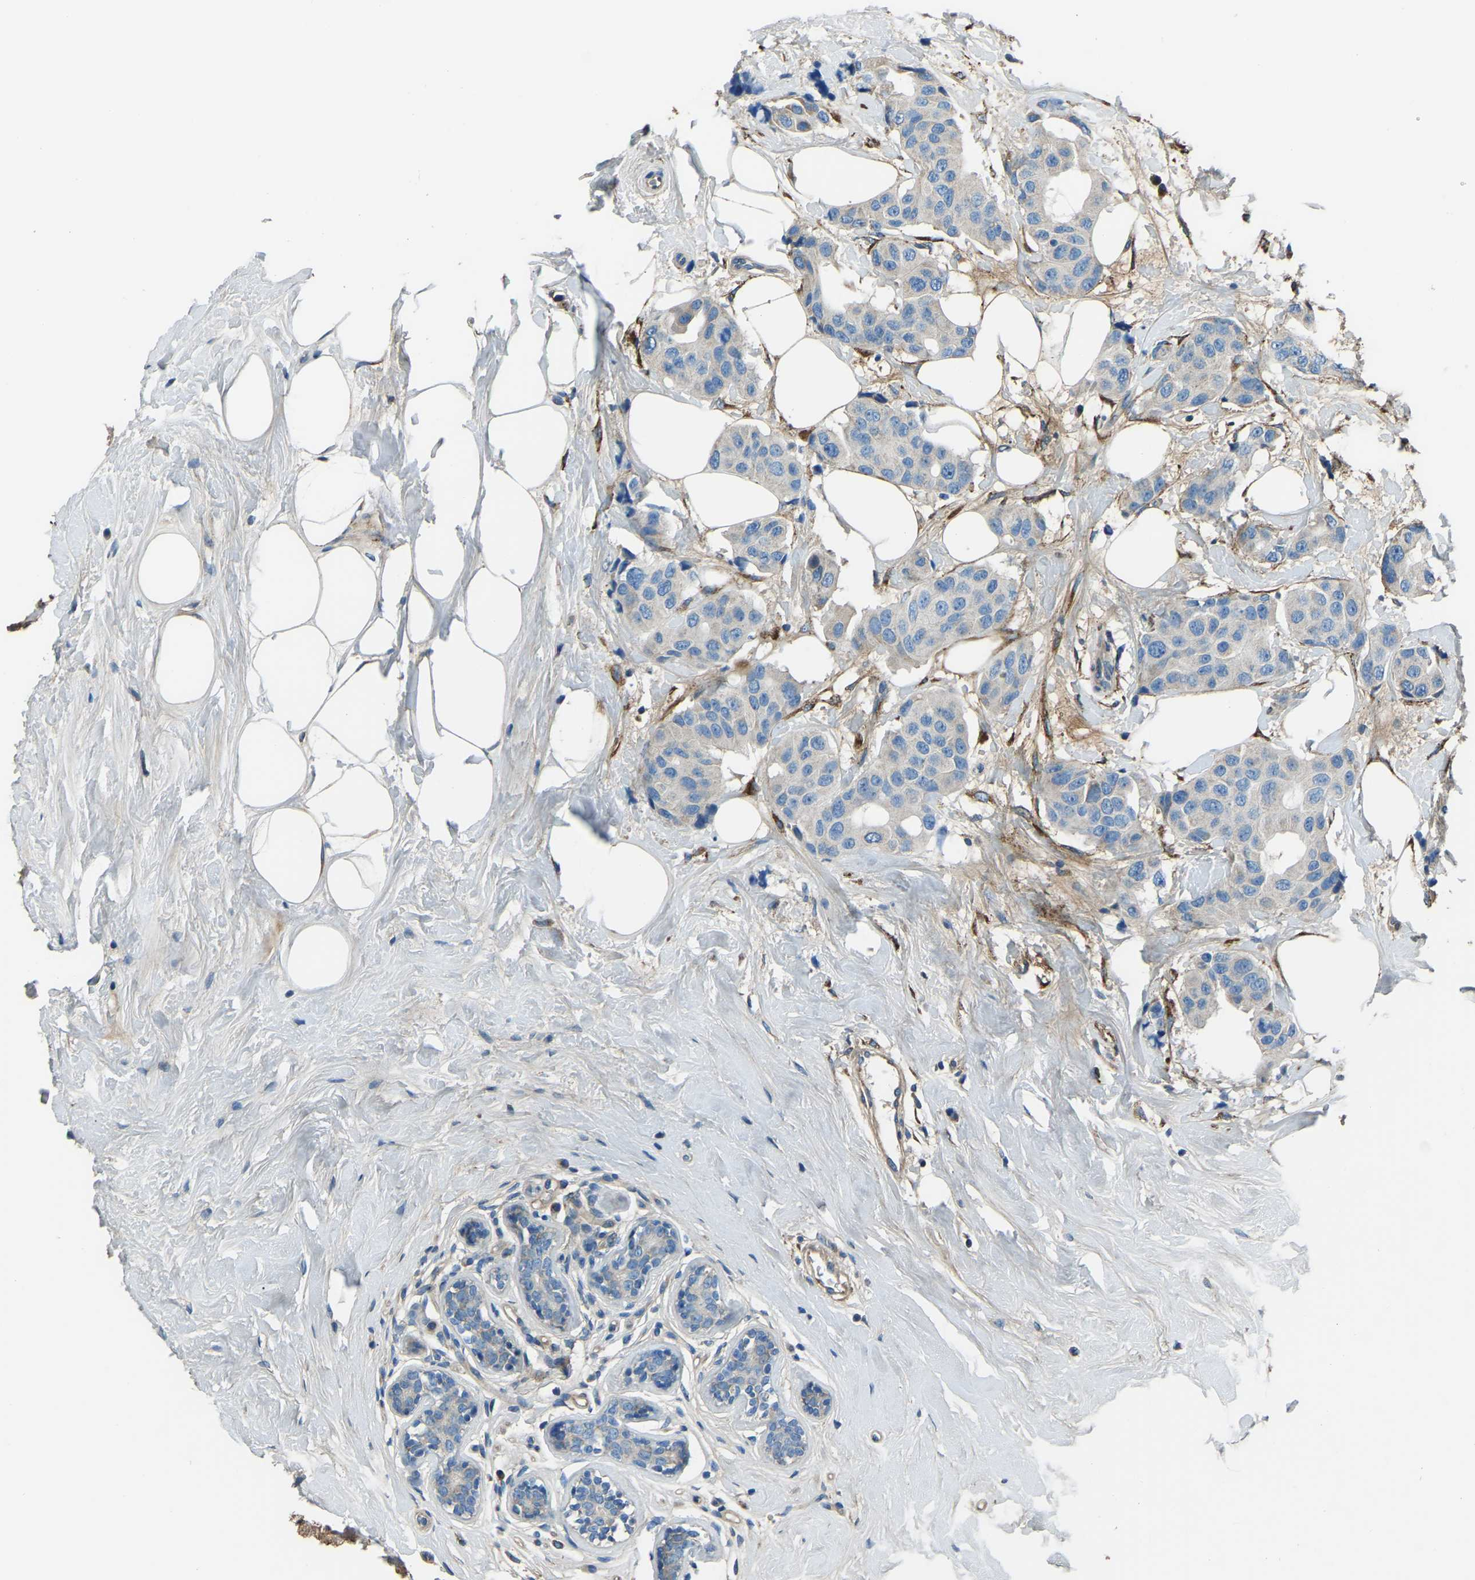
{"staining": {"intensity": "negative", "quantity": "none", "location": "none"}, "tissue": "breast cancer", "cell_type": "Tumor cells", "image_type": "cancer", "snomed": [{"axis": "morphology", "description": "Normal tissue, NOS"}, {"axis": "morphology", "description": "Duct carcinoma"}, {"axis": "topography", "description": "Breast"}], "caption": "An immunohistochemistry (IHC) micrograph of breast cancer (infiltrating ductal carcinoma) is shown. There is no staining in tumor cells of breast cancer (infiltrating ductal carcinoma).", "gene": "COL3A1", "patient": {"sex": "female", "age": 39}}